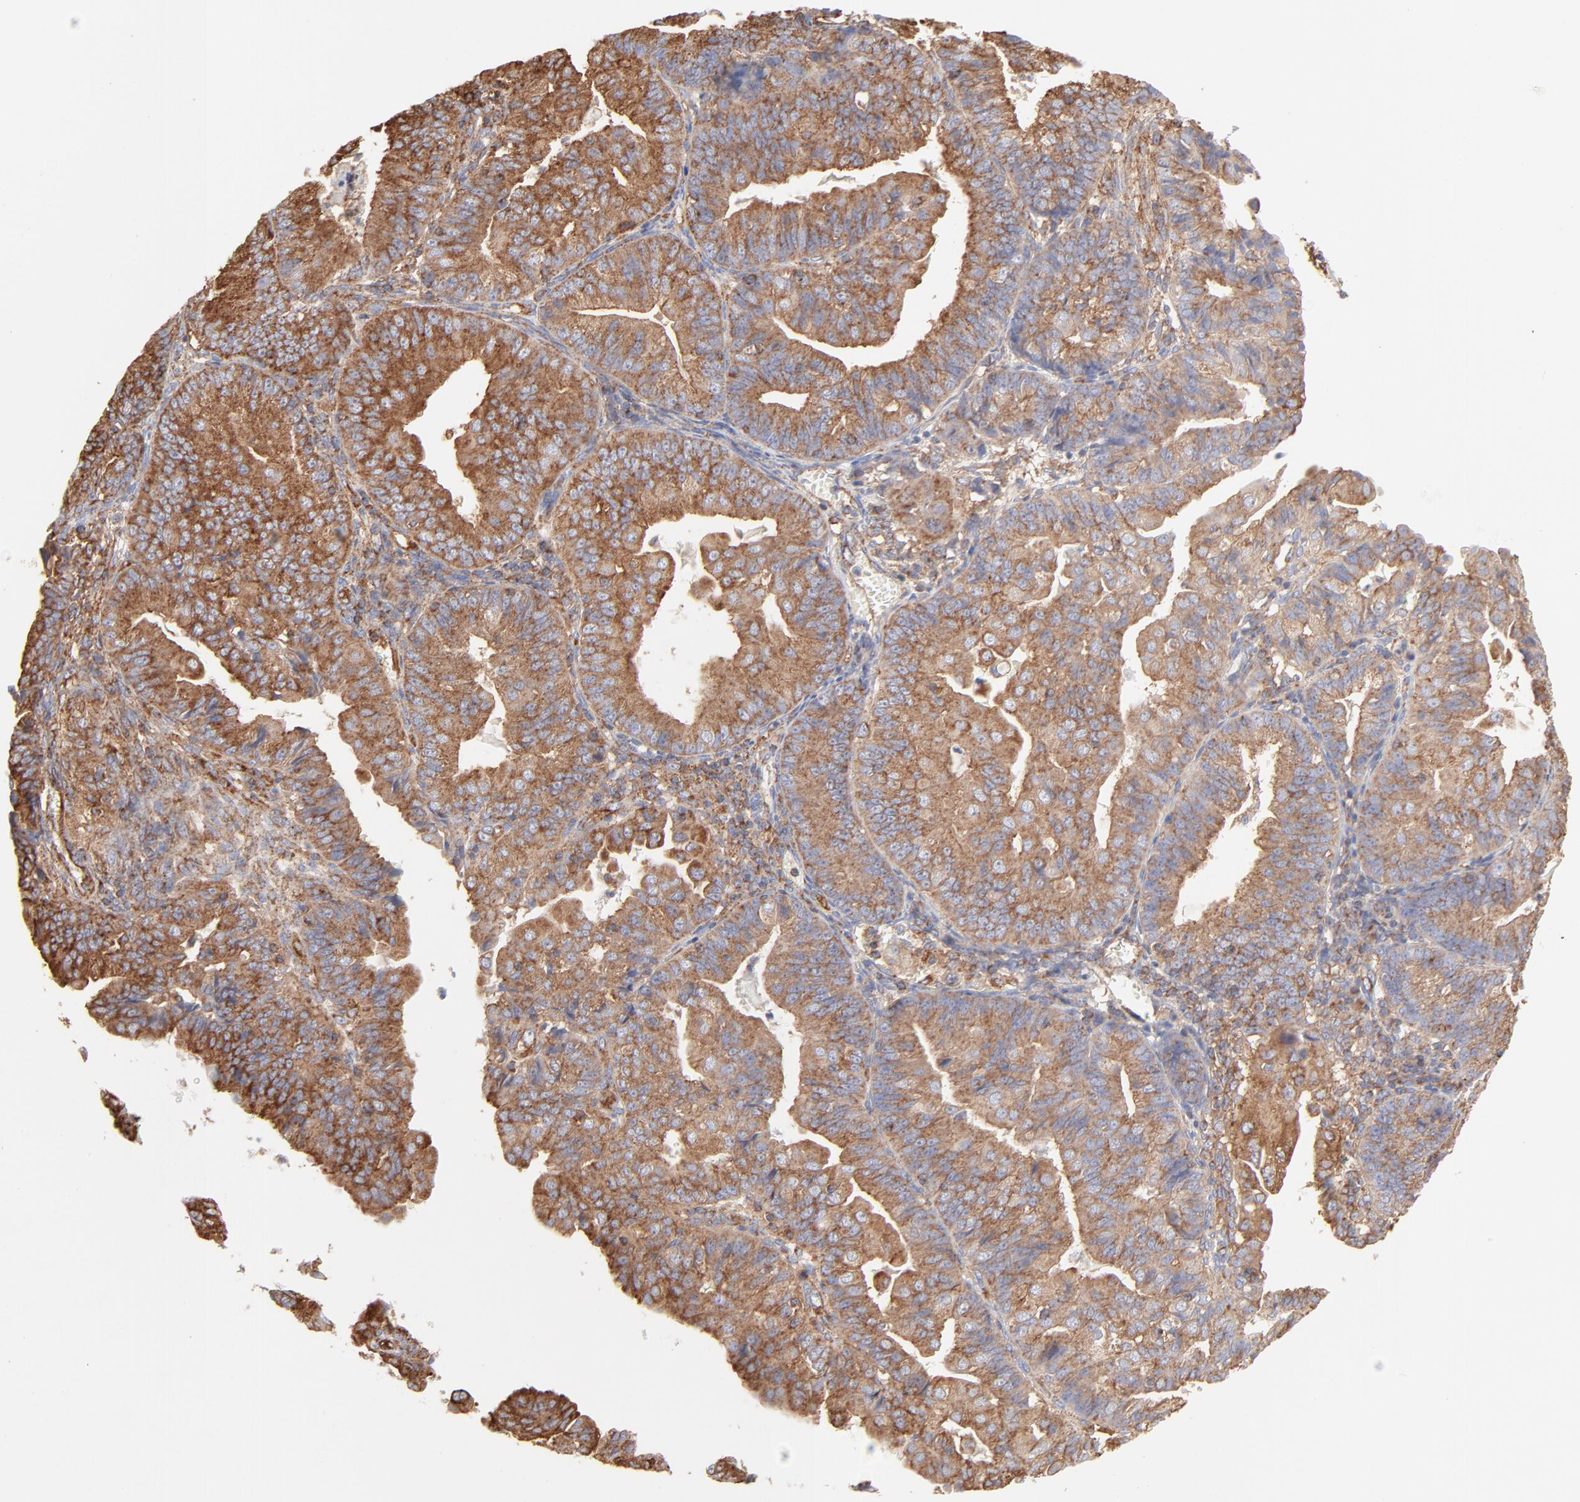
{"staining": {"intensity": "moderate", "quantity": ">75%", "location": "cytoplasmic/membranous"}, "tissue": "endometrial cancer", "cell_type": "Tumor cells", "image_type": "cancer", "snomed": [{"axis": "morphology", "description": "Adenocarcinoma, NOS"}, {"axis": "topography", "description": "Endometrium"}], "caption": "Endometrial cancer (adenocarcinoma) stained with a brown dye displays moderate cytoplasmic/membranous positive expression in approximately >75% of tumor cells.", "gene": "CLTB", "patient": {"sex": "female", "age": 56}}